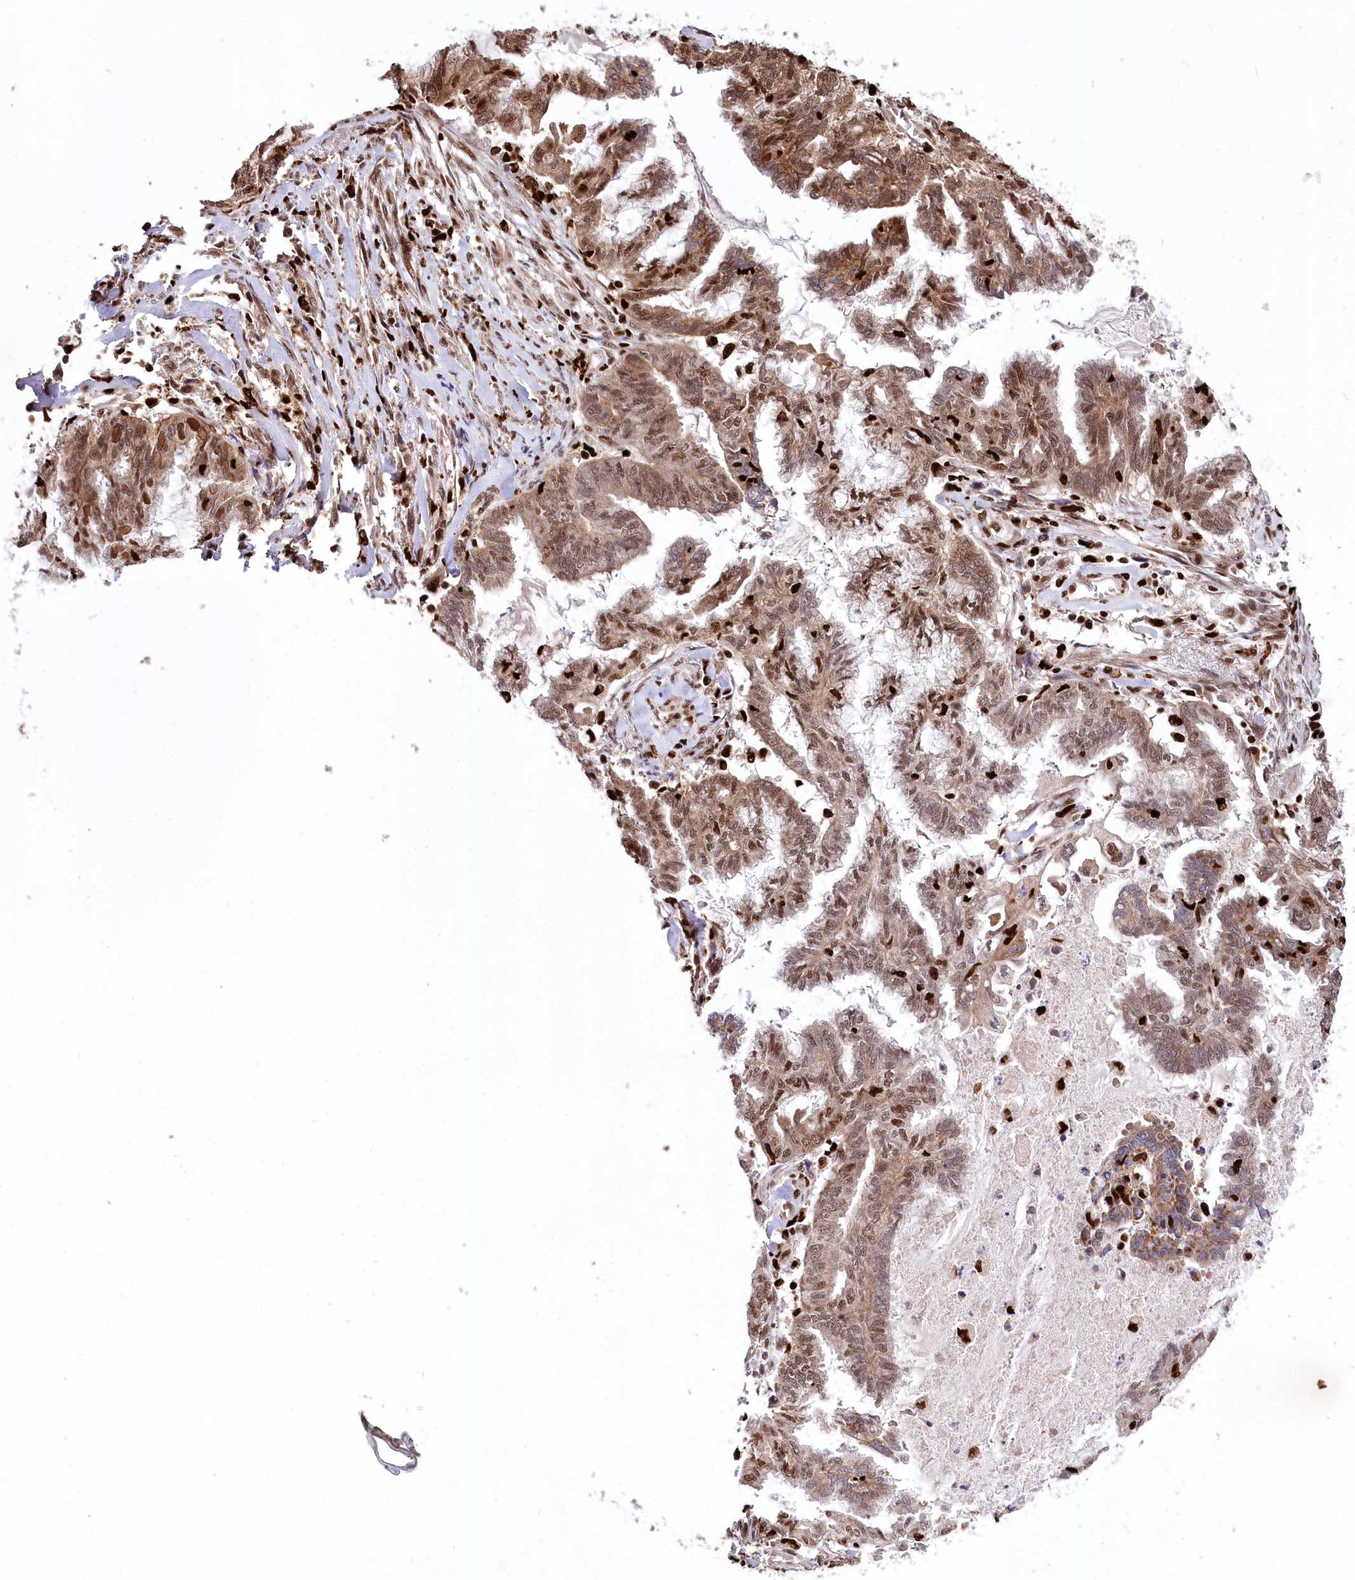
{"staining": {"intensity": "moderate", "quantity": ">75%", "location": "cytoplasmic/membranous,nuclear"}, "tissue": "endometrial cancer", "cell_type": "Tumor cells", "image_type": "cancer", "snomed": [{"axis": "morphology", "description": "Adenocarcinoma, NOS"}, {"axis": "topography", "description": "Endometrium"}], "caption": "A high-resolution histopathology image shows immunohistochemistry (IHC) staining of adenocarcinoma (endometrial), which demonstrates moderate cytoplasmic/membranous and nuclear expression in about >75% of tumor cells.", "gene": "FIGN", "patient": {"sex": "female", "age": 86}}